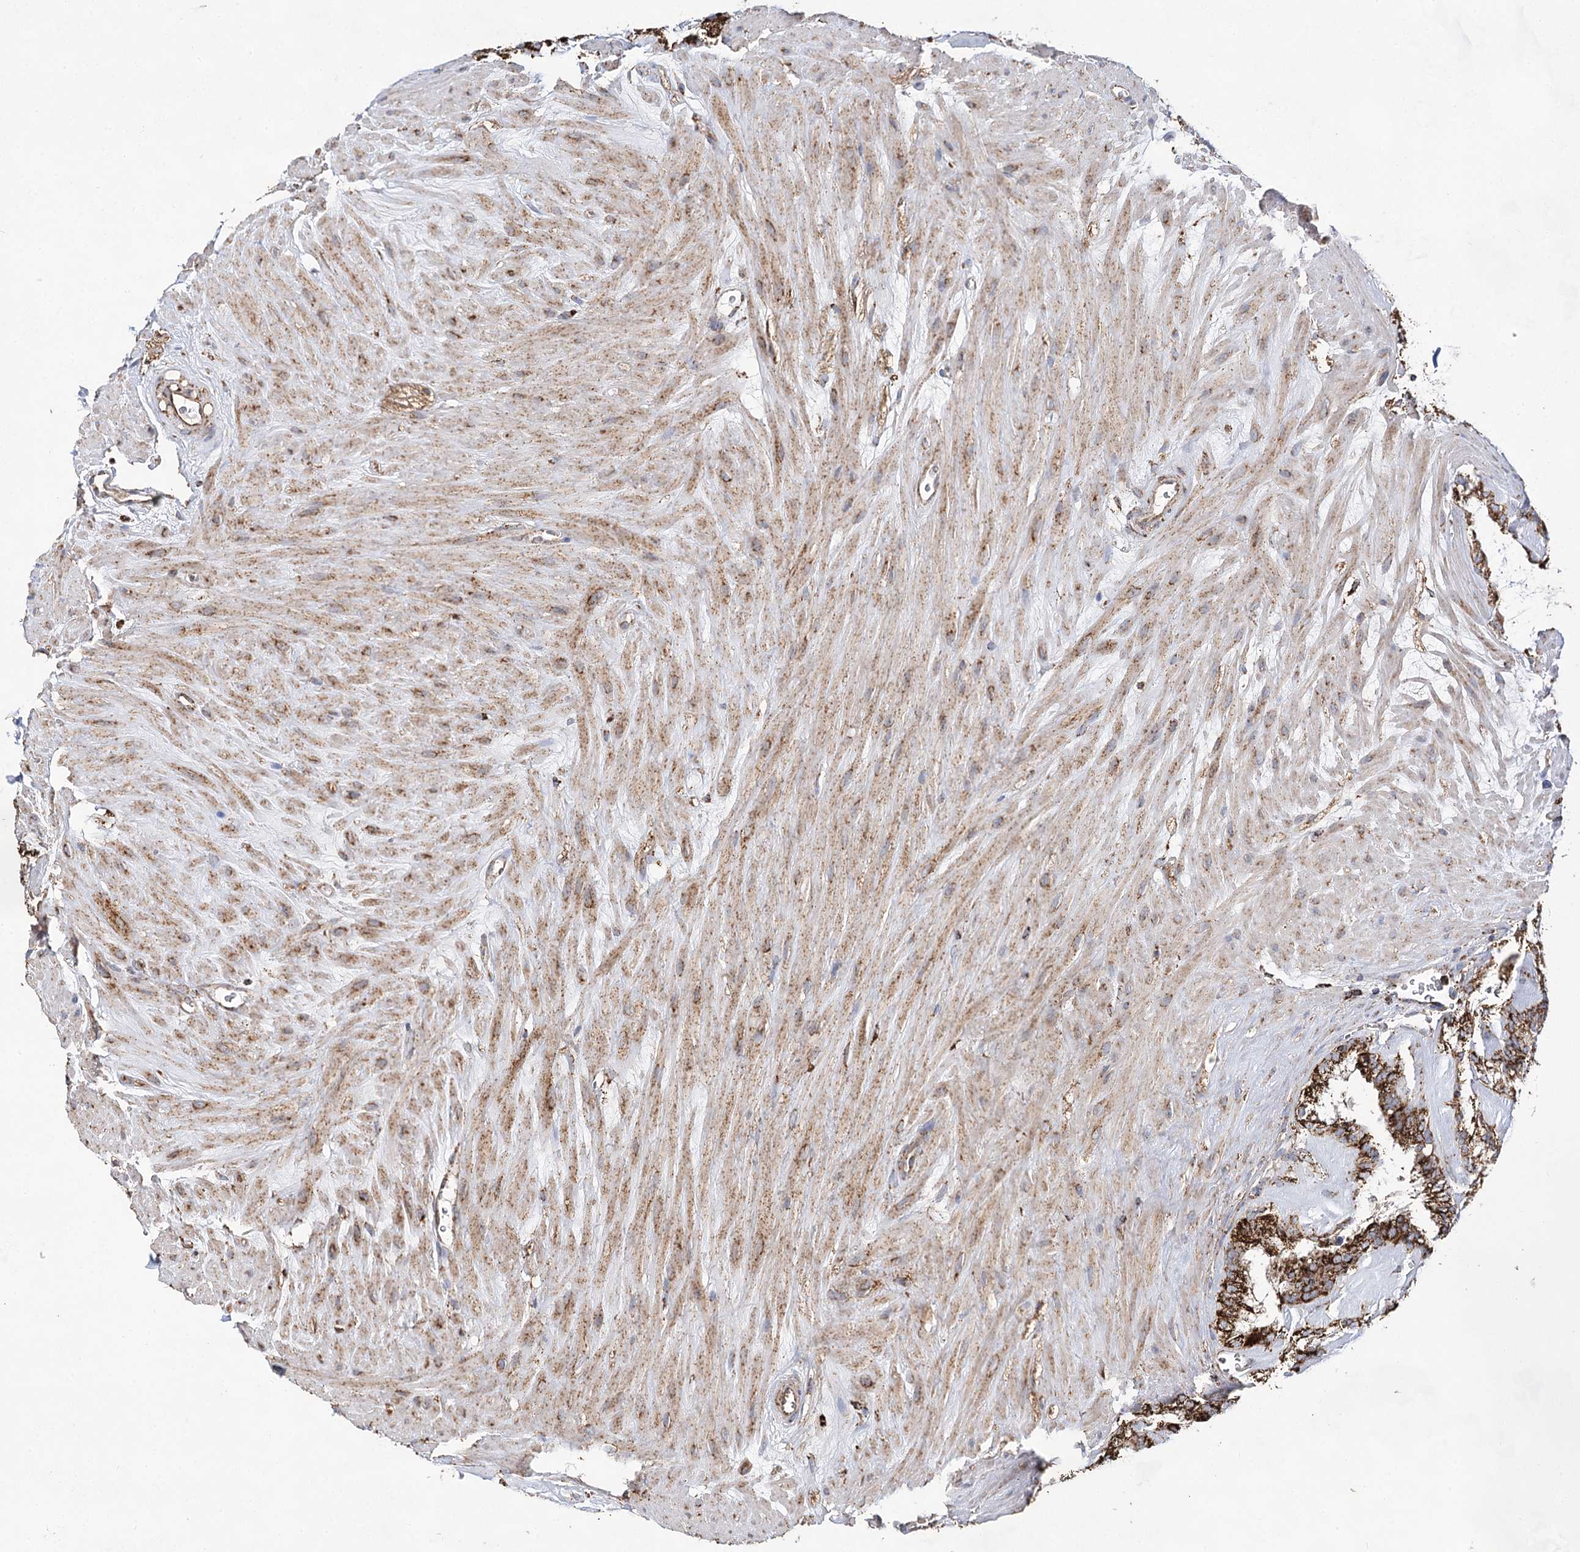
{"staining": {"intensity": "strong", "quantity": ">75%", "location": "cytoplasmic/membranous"}, "tissue": "seminal vesicle", "cell_type": "Glandular cells", "image_type": "normal", "snomed": [{"axis": "morphology", "description": "Normal tissue, NOS"}, {"axis": "topography", "description": "Prostate"}, {"axis": "topography", "description": "Seminal veicle"}], "caption": "High-power microscopy captured an IHC photomicrograph of normal seminal vesicle, revealing strong cytoplasmic/membranous expression in approximately >75% of glandular cells.", "gene": "NADK2", "patient": {"sex": "male", "age": 59}}